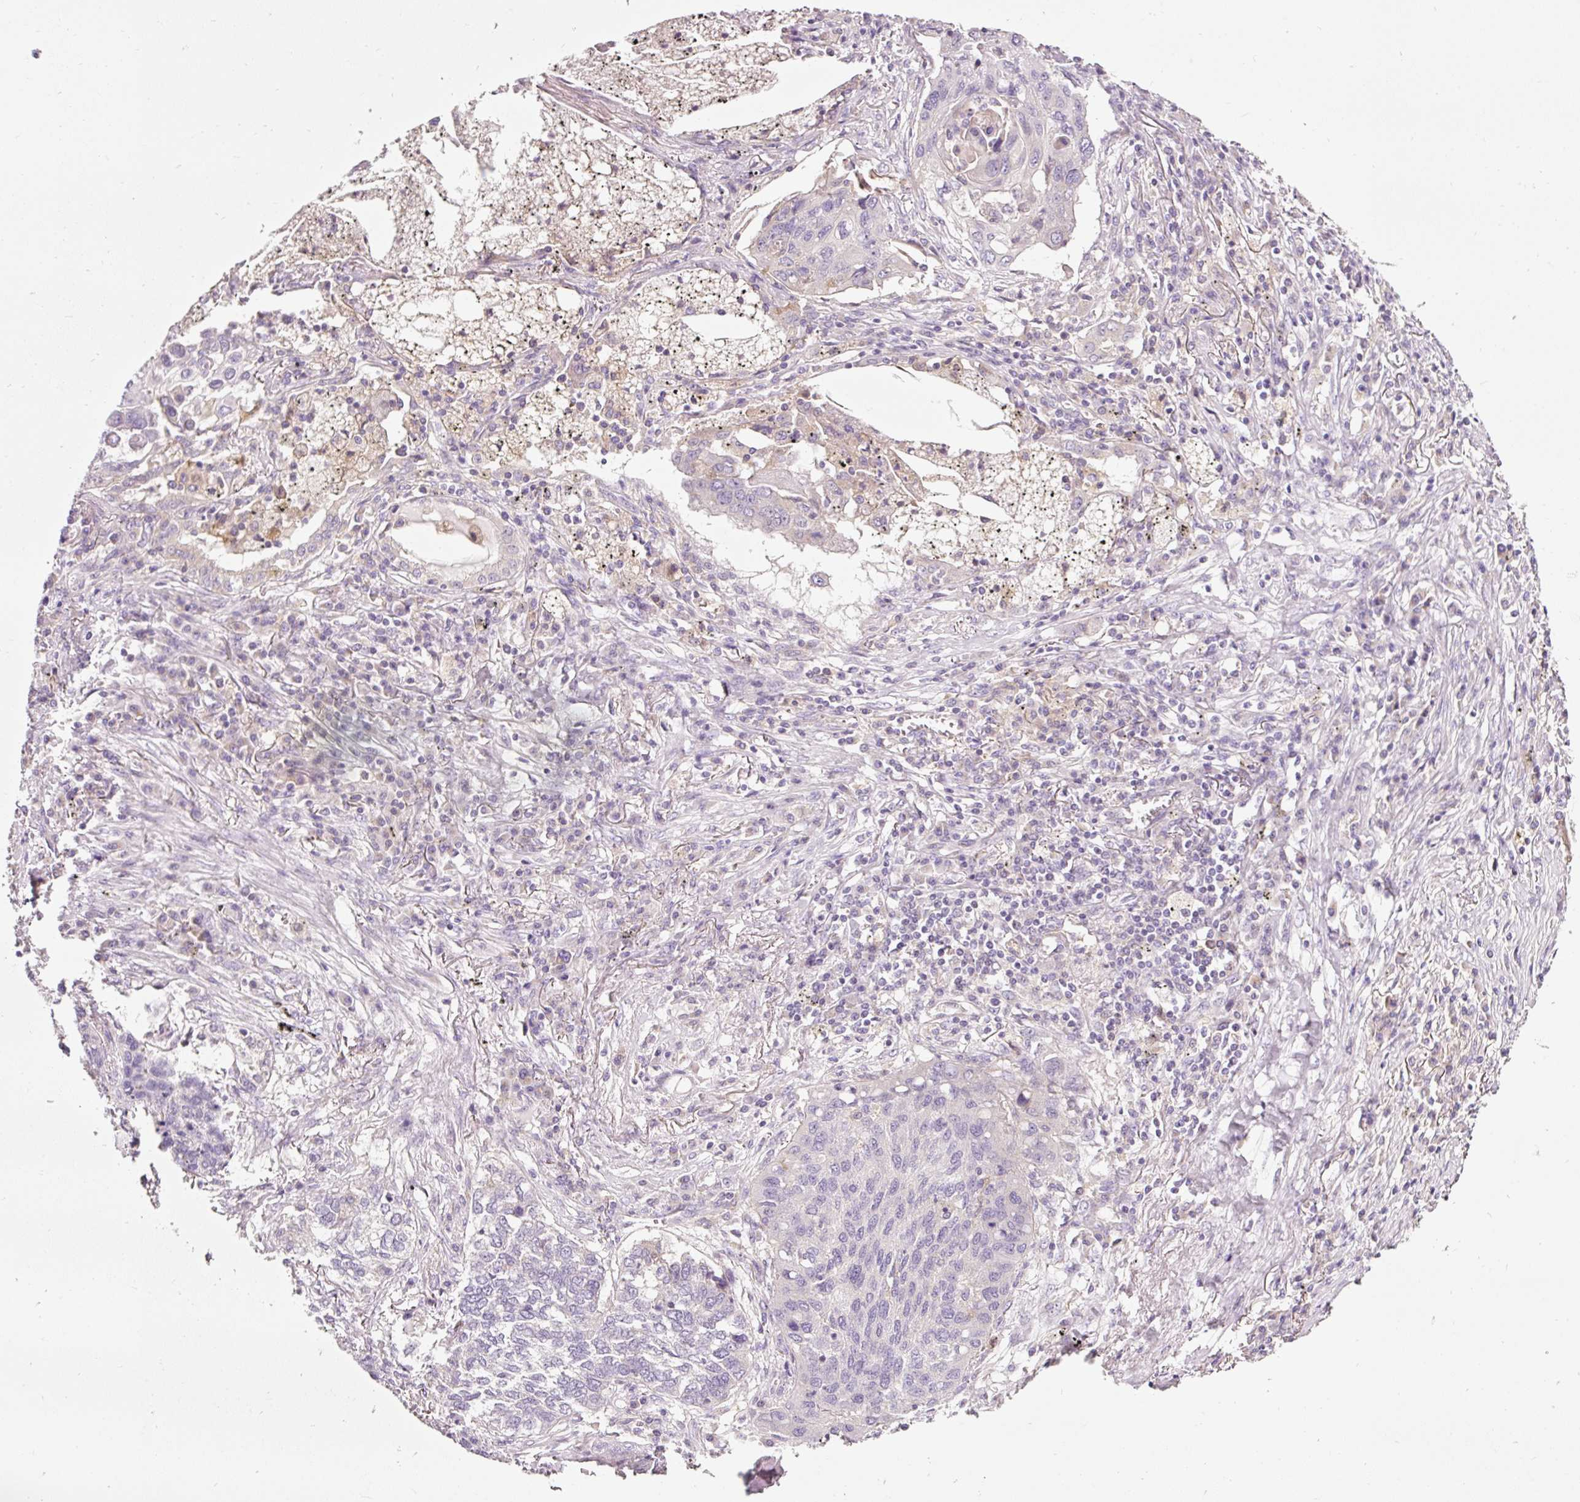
{"staining": {"intensity": "negative", "quantity": "none", "location": "none"}, "tissue": "lung cancer", "cell_type": "Tumor cells", "image_type": "cancer", "snomed": [{"axis": "morphology", "description": "Squamous cell carcinoma, NOS"}, {"axis": "topography", "description": "Lung"}], "caption": "High magnification brightfield microscopy of squamous cell carcinoma (lung) stained with DAB (3,3'-diaminobenzidine) (brown) and counterstained with hematoxylin (blue): tumor cells show no significant positivity. The staining is performed using DAB (3,3'-diaminobenzidine) brown chromogen with nuclei counter-stained in using hematoxylin.", "gene": "NAPA", "patient": {"sex": "female", "age": 63}}